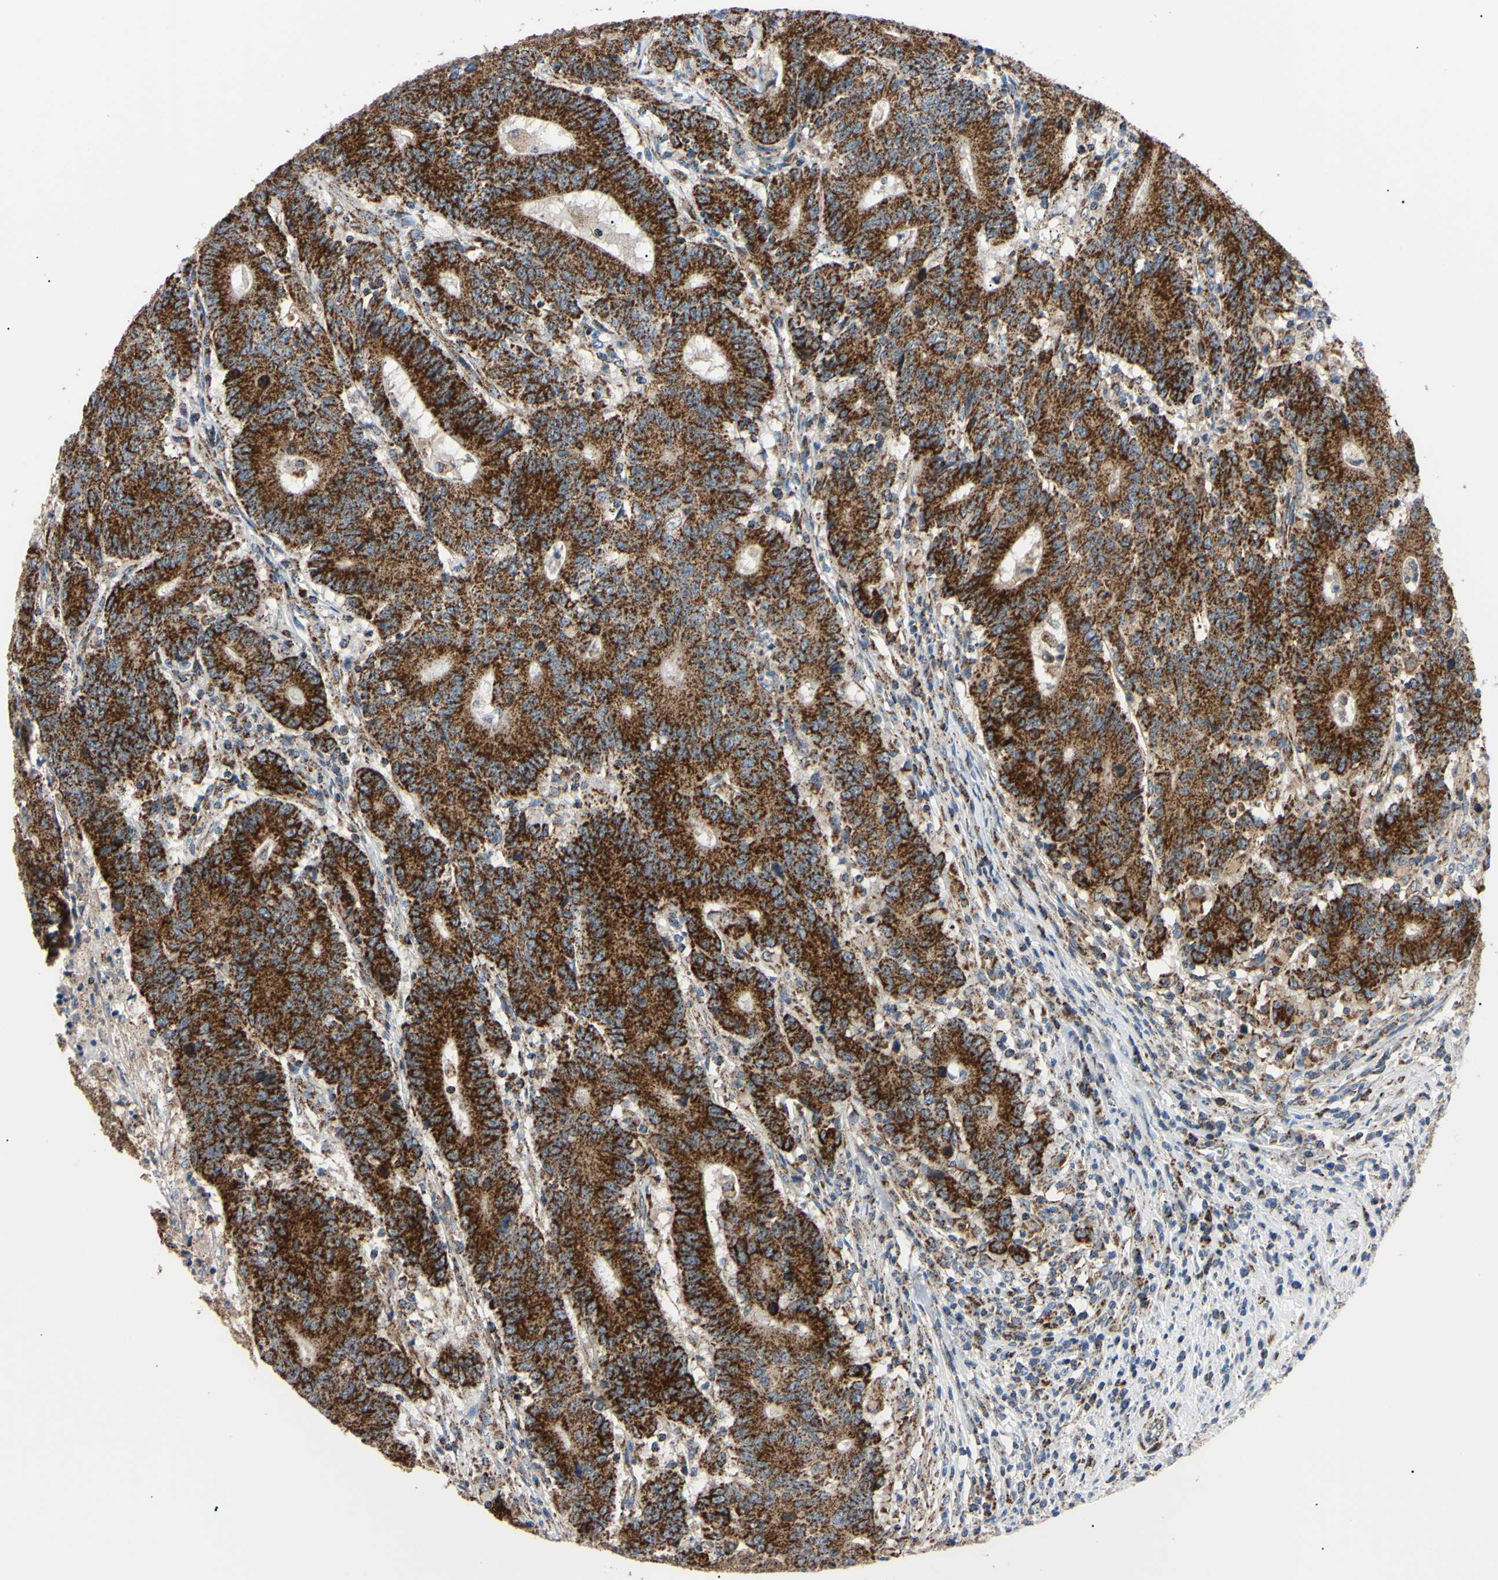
{"staining": {"intensity": "strong", "quantity": ">75%", "location": "cytoplasmic/membranous"}, "tissue": "colorectal cancer", "cell_type": "Tumor cells", "image_type": "cancer", "snomed": [{"axis": "morphology", "description": "Normal tissue, NOS"}, {"axis": "morphology", "description": "Adenocarcinoma, NOS"}, {"axis": "topography", "description": "Colon"}], "caption": "IHC photomicrograph of colorectal cancer stained for a protein (brown), which reveals high levels of strong cytoplasmic/membranous positivity in about >75% of tumor cells.", "gene": "CLPP", "patient": {"sex": "female", "age": 75}}